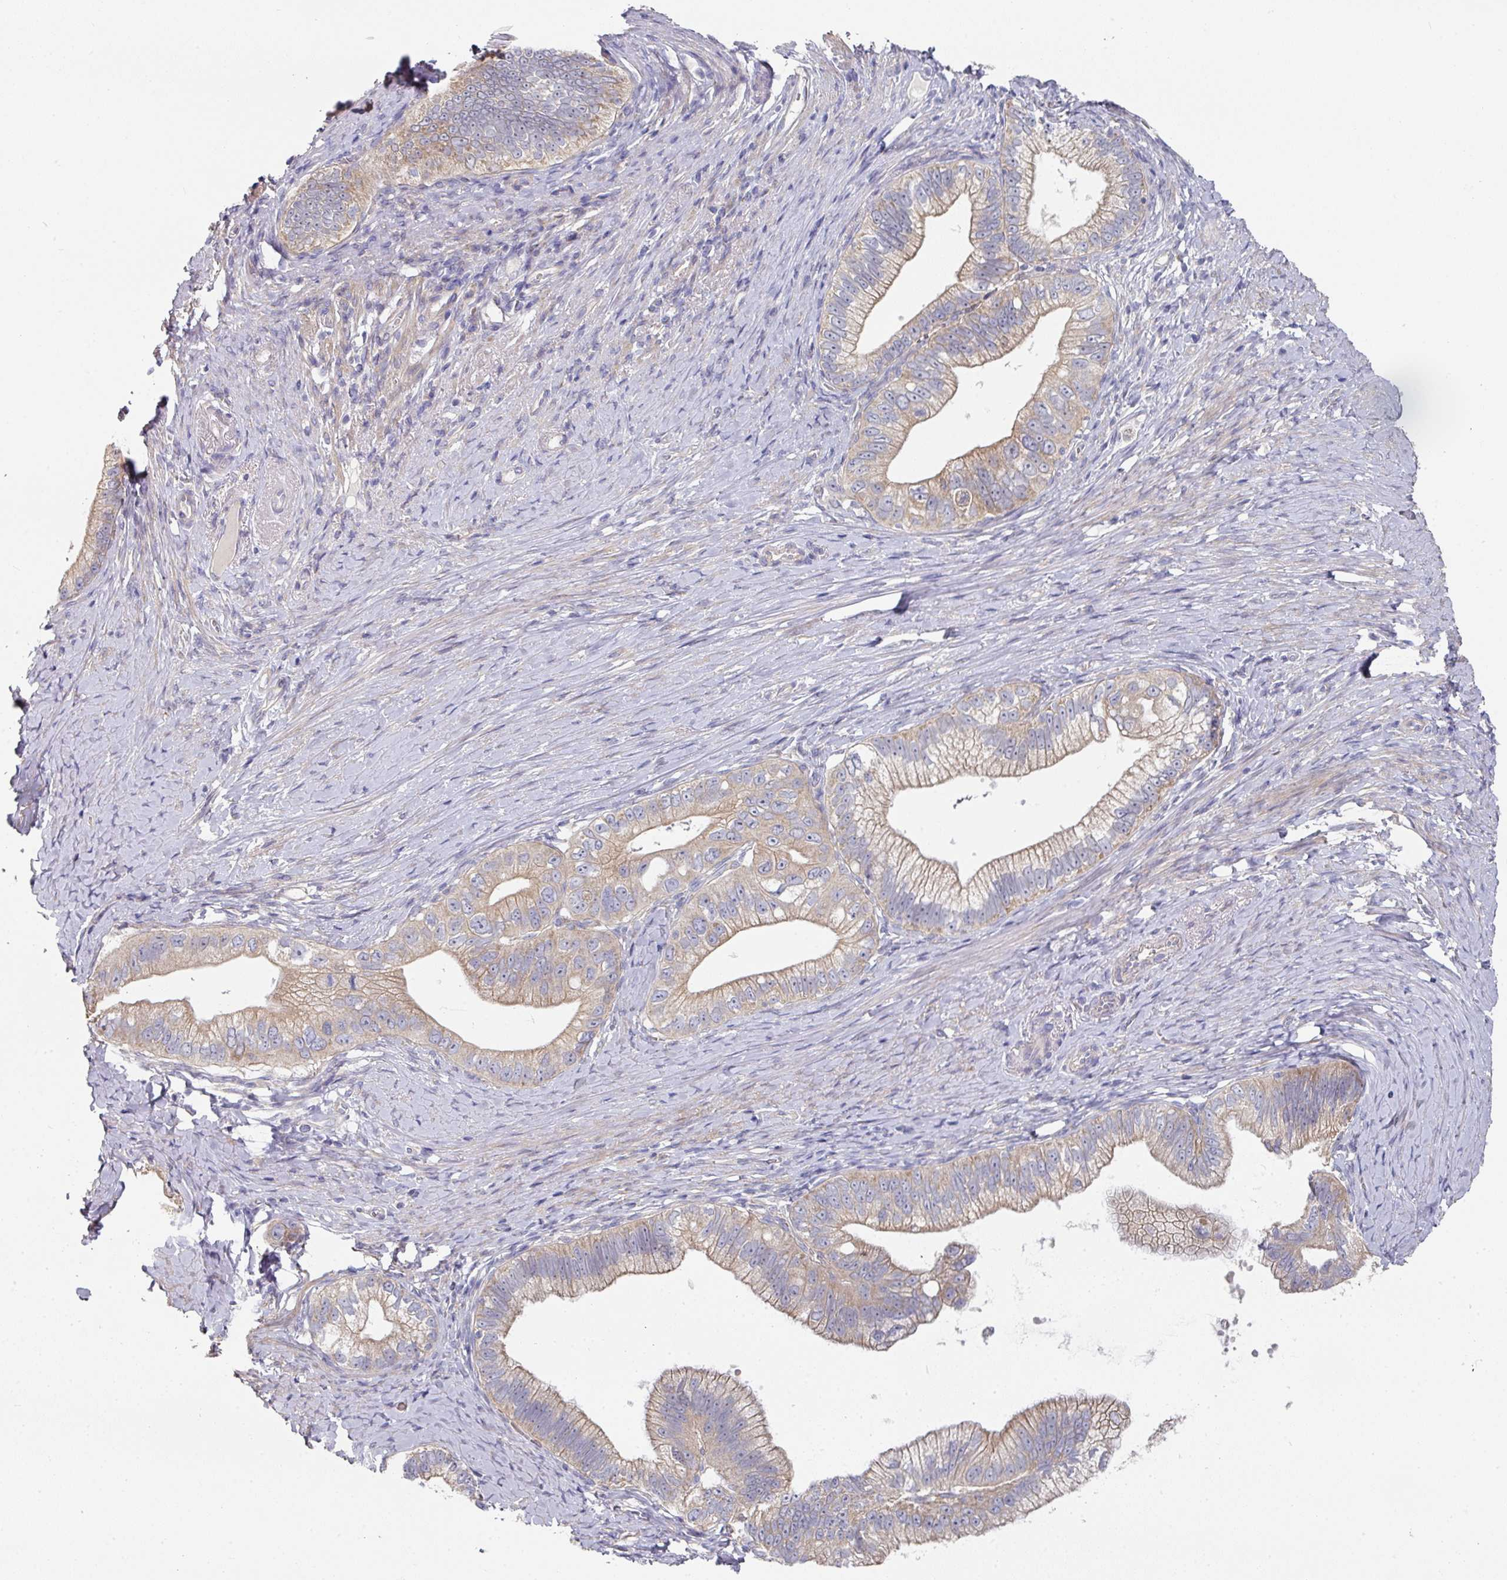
{"staining": {"intensity": "weak", "quantity": ">75%", "location": "cytoplasmic/membranous"}, "tissue": "pancreatic cancer", "cell_type": "Tumor cells", "image_type": "cancer", "snomed": [{"axis": "morphology", "description": "Adenocarcinoma, NOS"}, {"axis": "topography", "description": "Pancreas"}], "caption": "Weak cytoplasmic/membranous positivity for a protein is appreciated in approximately >75% of tumor cells of pancreatic adenocarcinoma using immunohistochemistry.", "gene": "PYROXD2", "patient": {"sex": "male", "age": 70}}